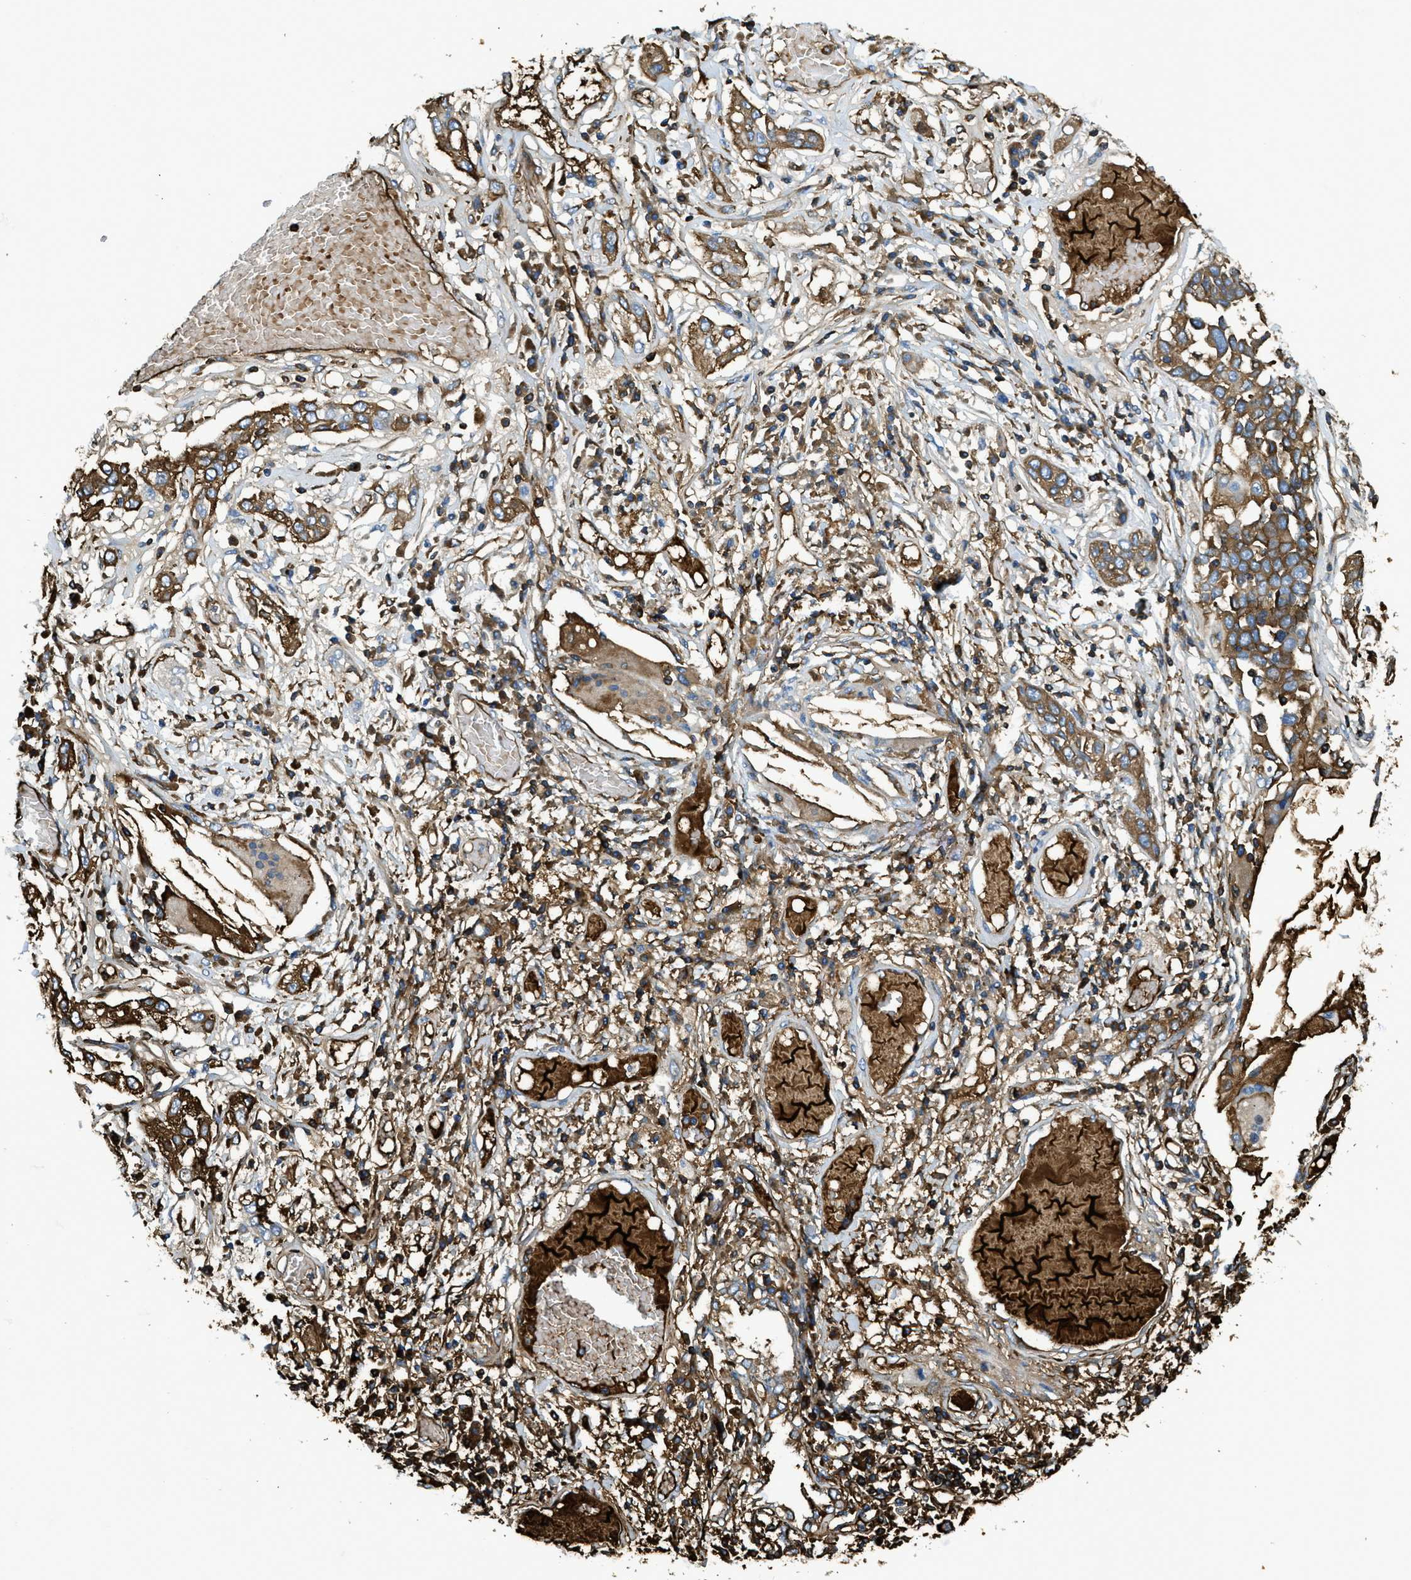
{"staining": {"intensity": "moderate", "quantity": ">75%", "location": "cytoplasmic/membranous"}, "tissue": "lung cancer", "cell_type": "Tumor cells", "image_type": "cancer", "snomed": [{"axis": "morphology", "description": "Squamous cell carcinoma, NOS"}, {"axis": "topography", "description": "Lung"}], "caption": "IHC (DAB) staining of human lung squamous cell carcinoma reveals moderate cytoplasmic/membranous protein positivity in about >75% of tumor cells.", "gene": "TRIM59", "patient": {"sex": "male", "age": 71}}